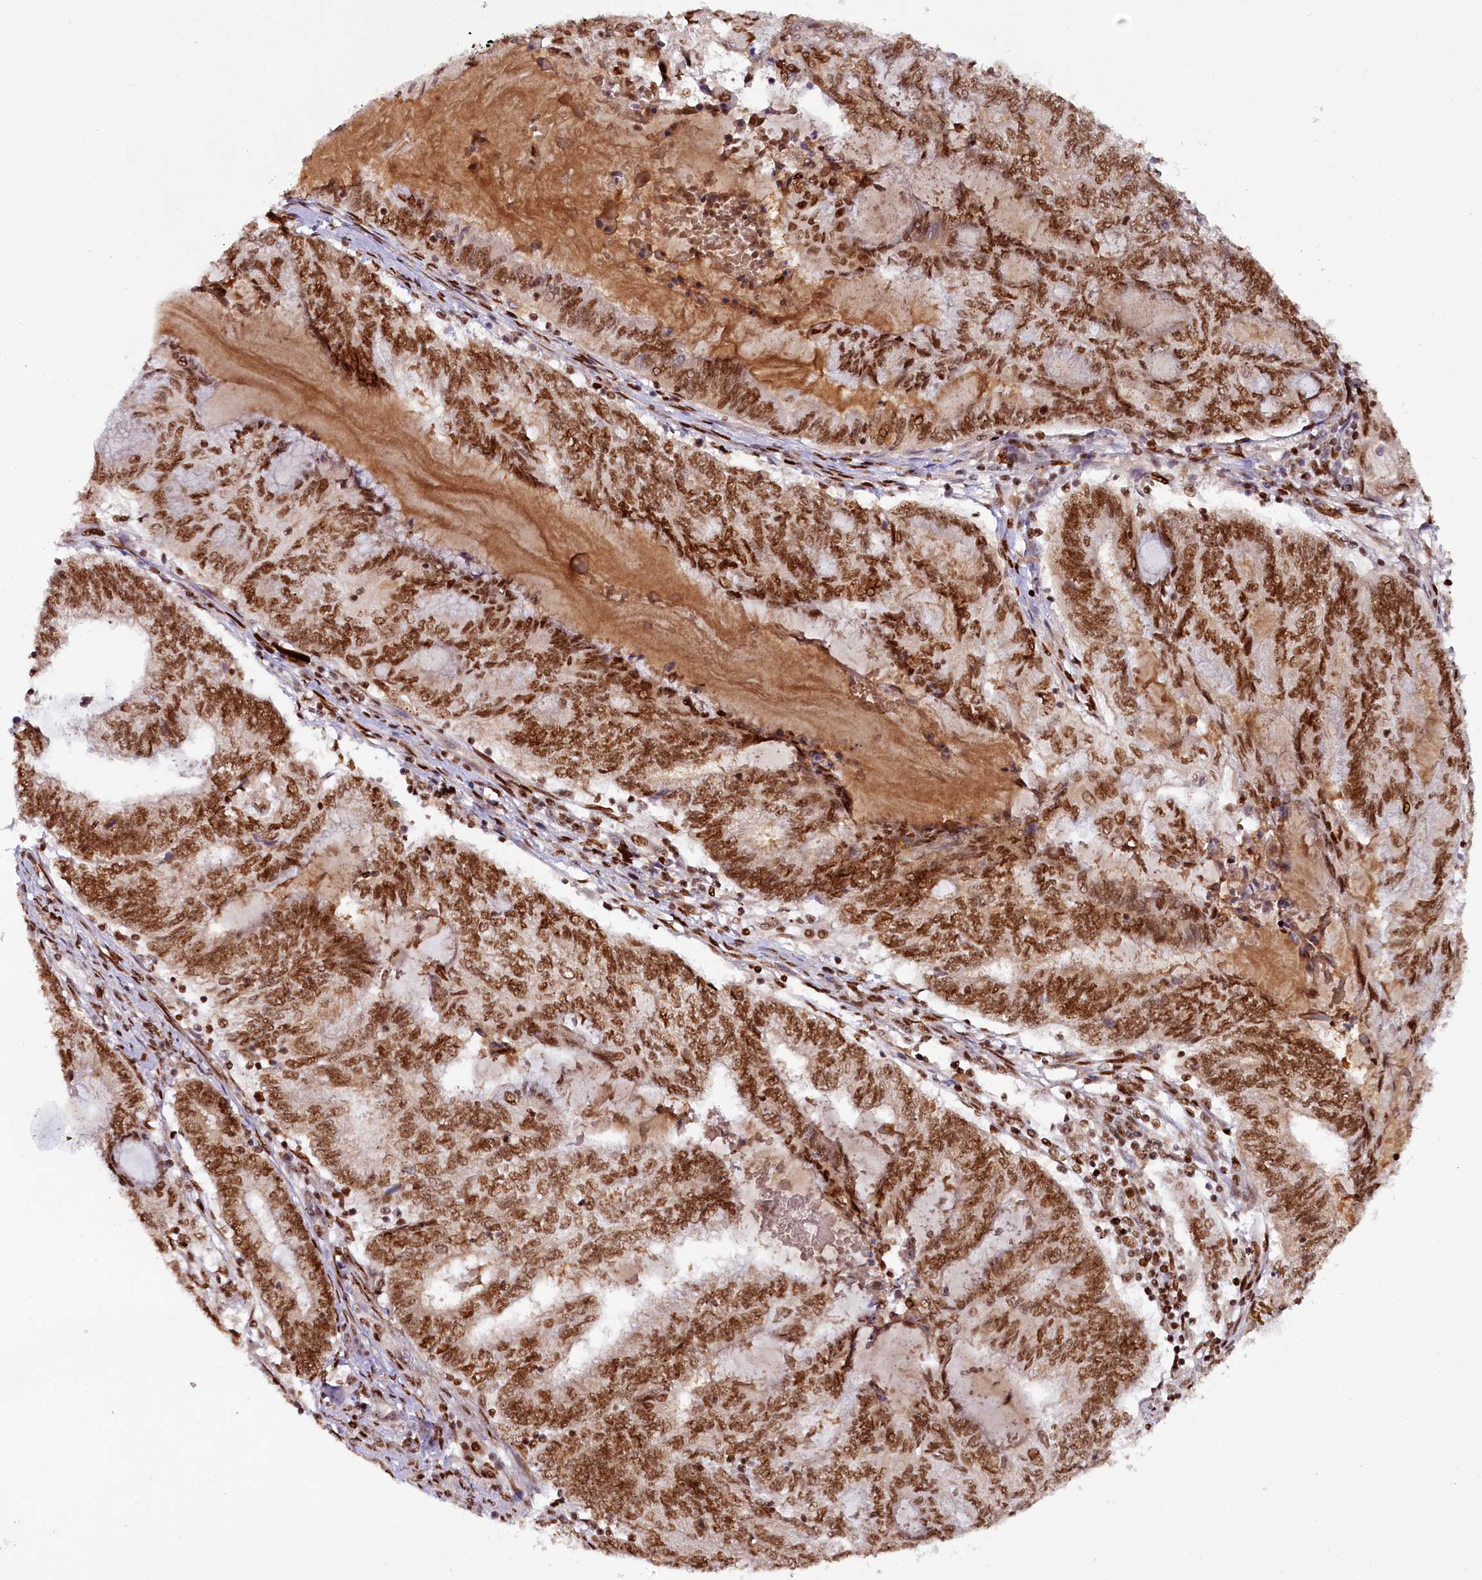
{"staining": {"intensity": "moderate", "quantity": ">75%", "location": "nuclear"}, "tissue": "endometrial cancer", "cell_type": "Tumor cells", "image_type": "cancer", "snomed": [{"axis": "morphology", "description": "Adenocarcinoma, NOS"}, {"axis": "topography", "description": "Uterus"}, {"axis": "topography", "description": "Endometrium"}], "caption": "The image exhibits staining of adenocarcinoma (endometrial), revealing moderate nuclear protein expression (brown color) within tumor cells. The staining is performed using DAB (3,3'-diaminobenzidine) brown chromogen to label protein expression. The nuclei are counter-stained blue using hematoxylin.", "gene": "TCOF1", "patient": {"sex": "female", "age": 70}}